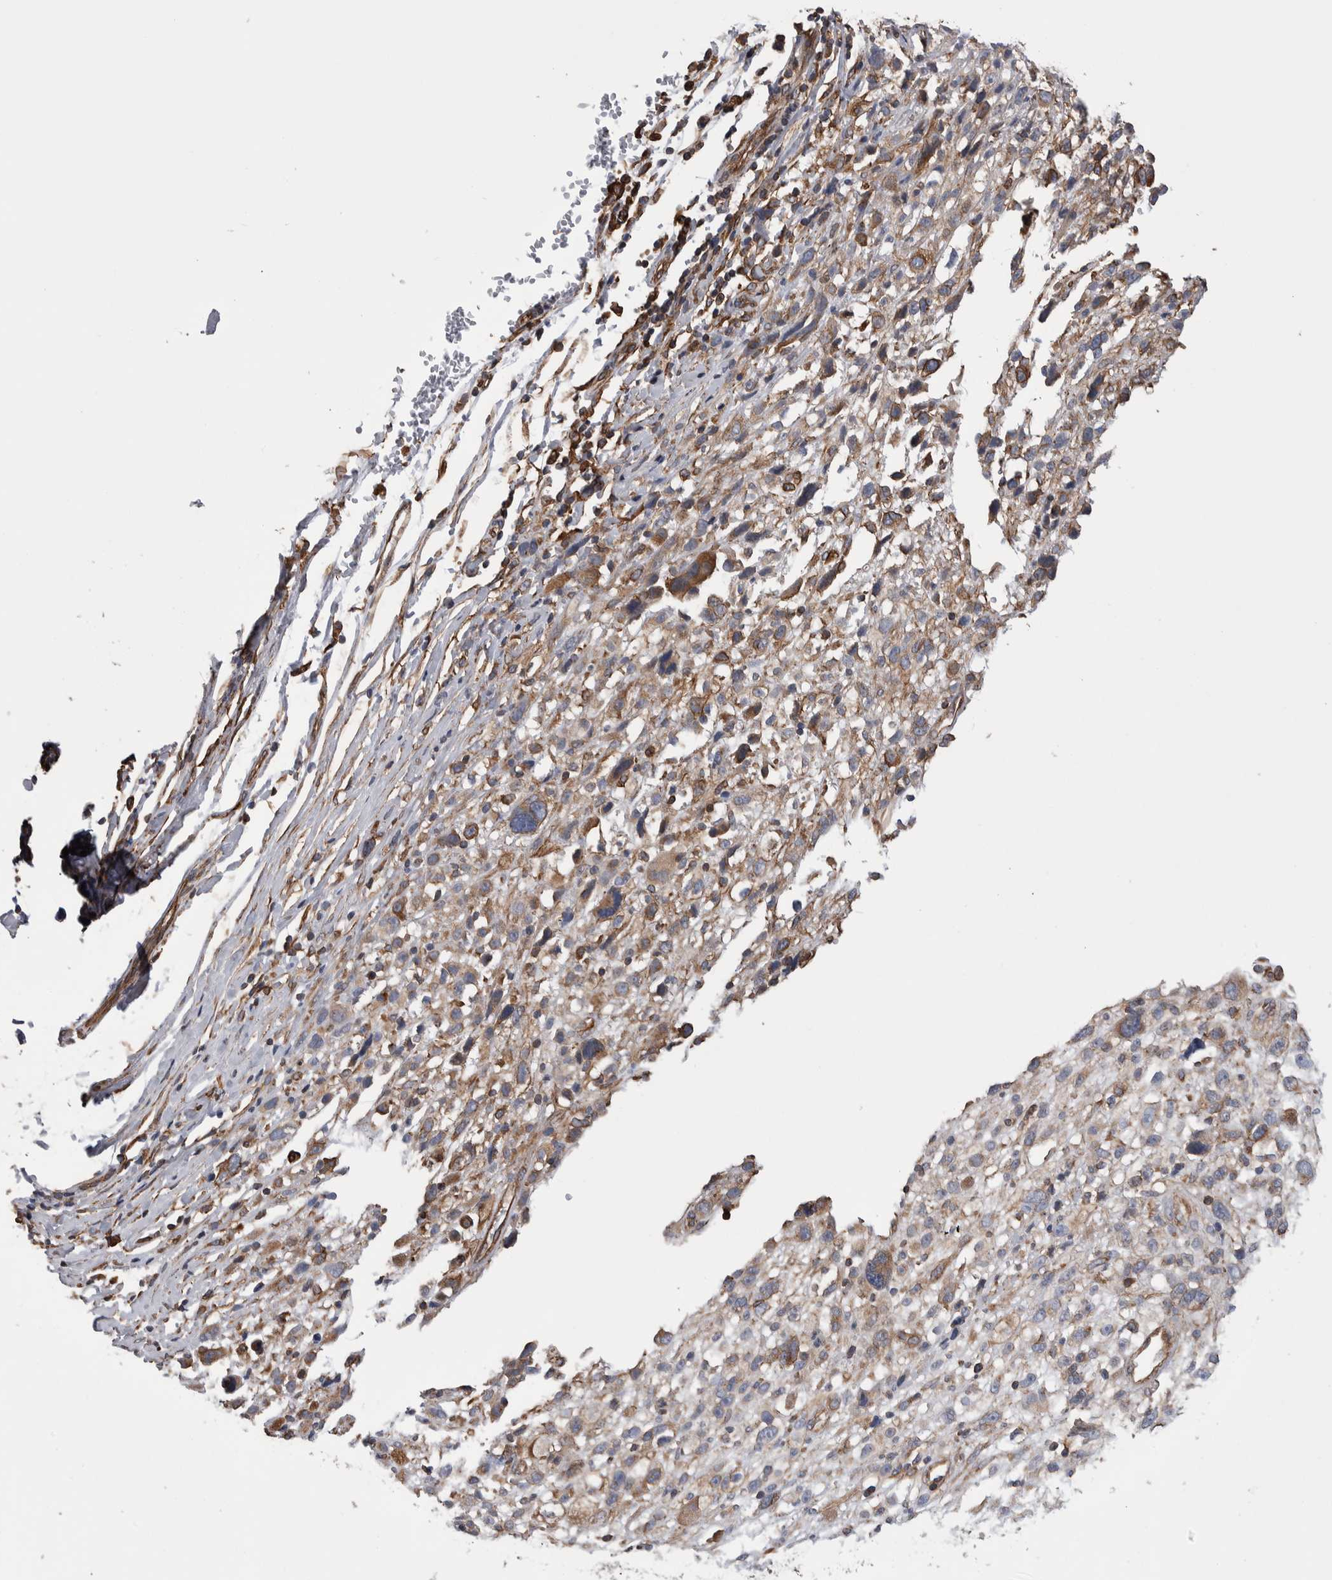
{"staining": {"intensity": "moderate", "quantity": "<25%", "location": "cytoplasmic/membranous"}, "tissue": "melanoma", "cell_type": "Tumor cells", "image_type": "cancer", "snomed": [{"axis": "morphology", "description": "Malignant melanoma, NOS"}, {"axis": "topography", "description": "Skin"}], "caption": "Immunohistochemistry image of malignant melanoma stained for a protein (brown), which reveals low levels of moderate cytoplasmic/membranous expression in about <25% of tumor cells.", "gene": "KIF12", "patient": {"sex": "female", "age": 55}}